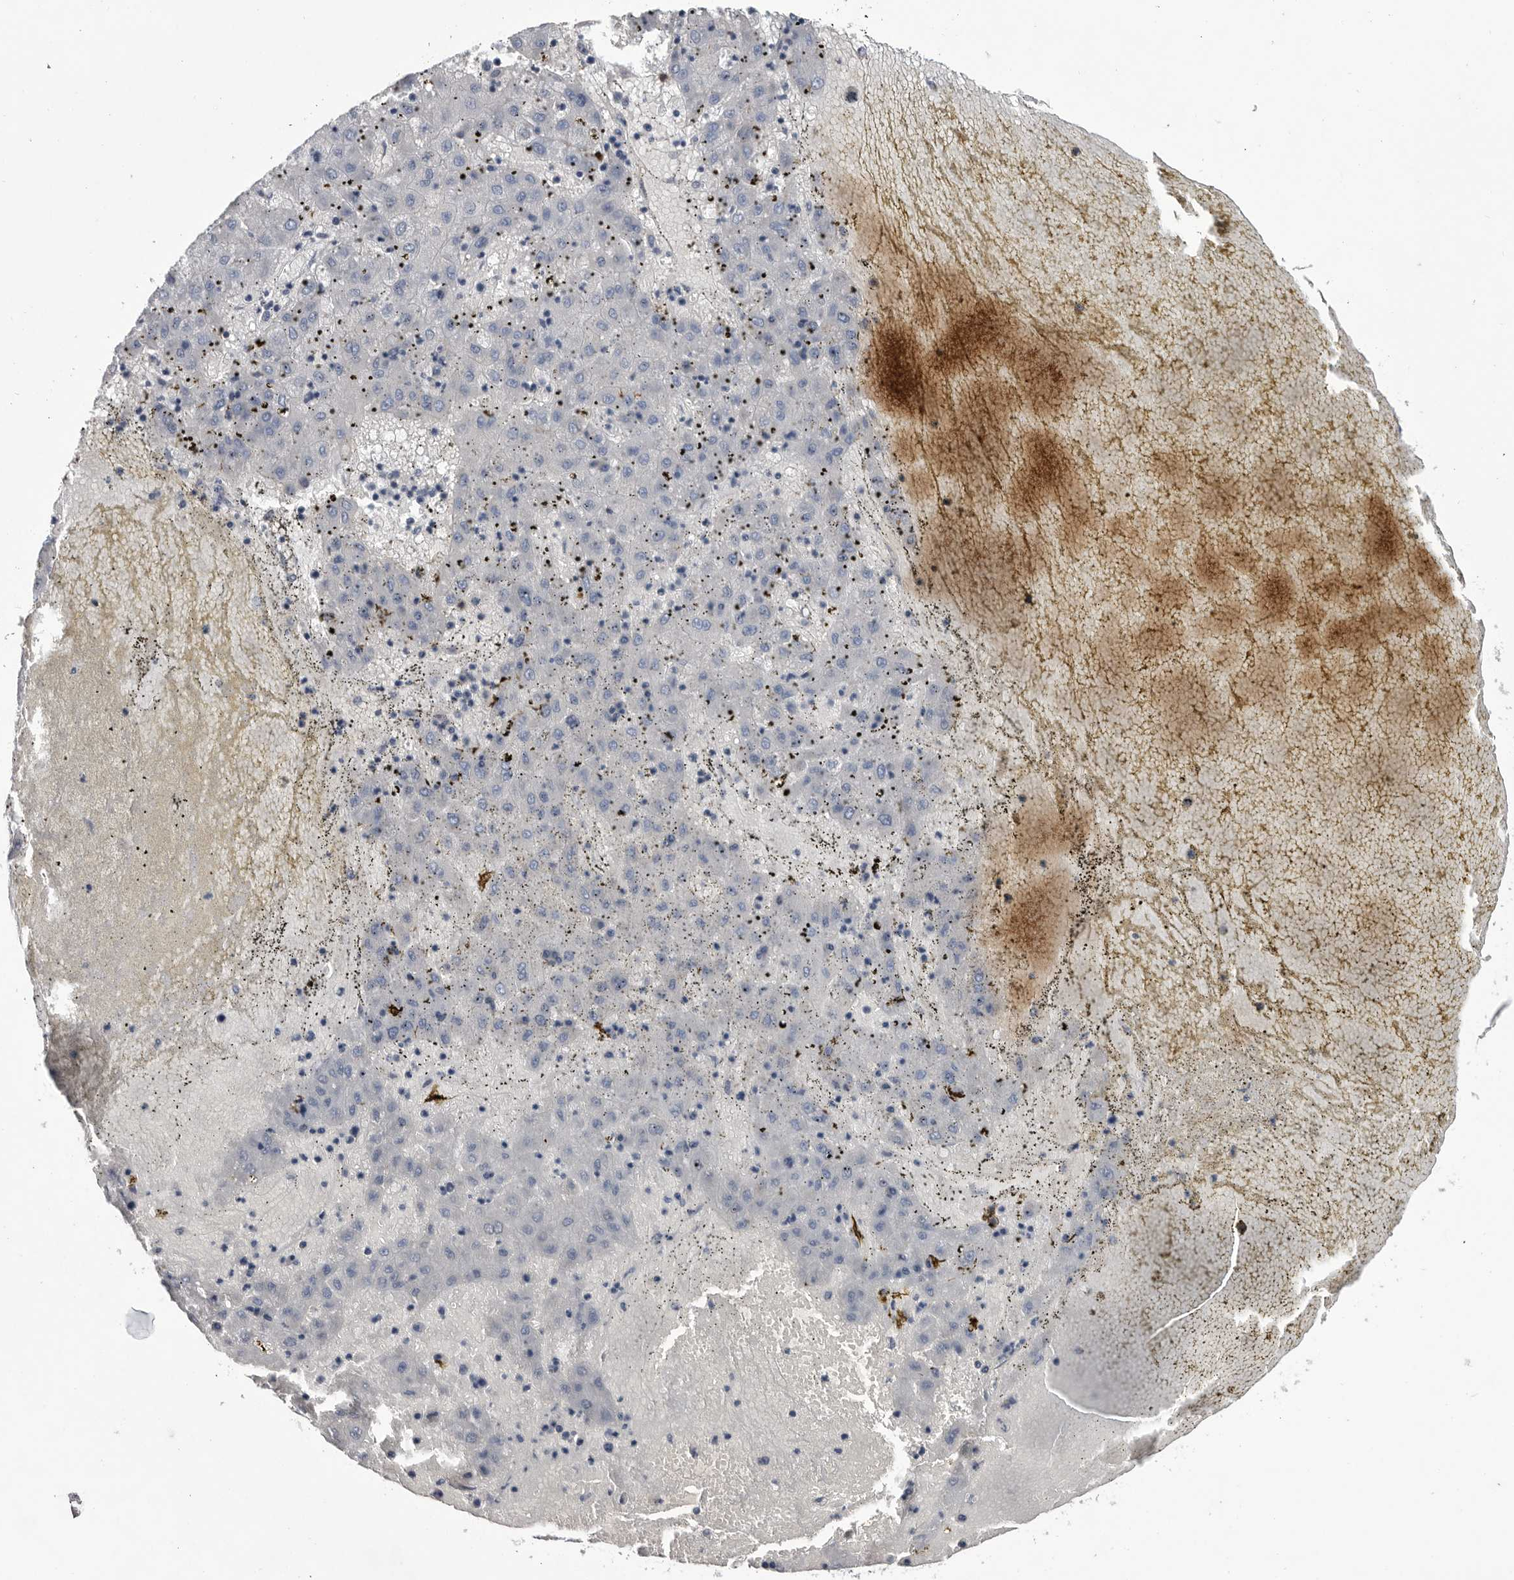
{"staining": {"intensity": "negative", "quantity": "none", "location": "none"}, "tissue": "liver cancer", "cell_type": "Tumor cells", "image_type": "cancer", "snomed": [{"axis": "morphology", "description": "Carcinoma, Hepatocellular, NOS"}, {"axis": "topography", "description": "Liver"}], "caption": "Liver hepatocellular carcinoma was stained to show a protein in brown. There is no significant expression in tumor cells.", "gene": "BTBD6", "patient": {"sex": "male", "age": 72}}